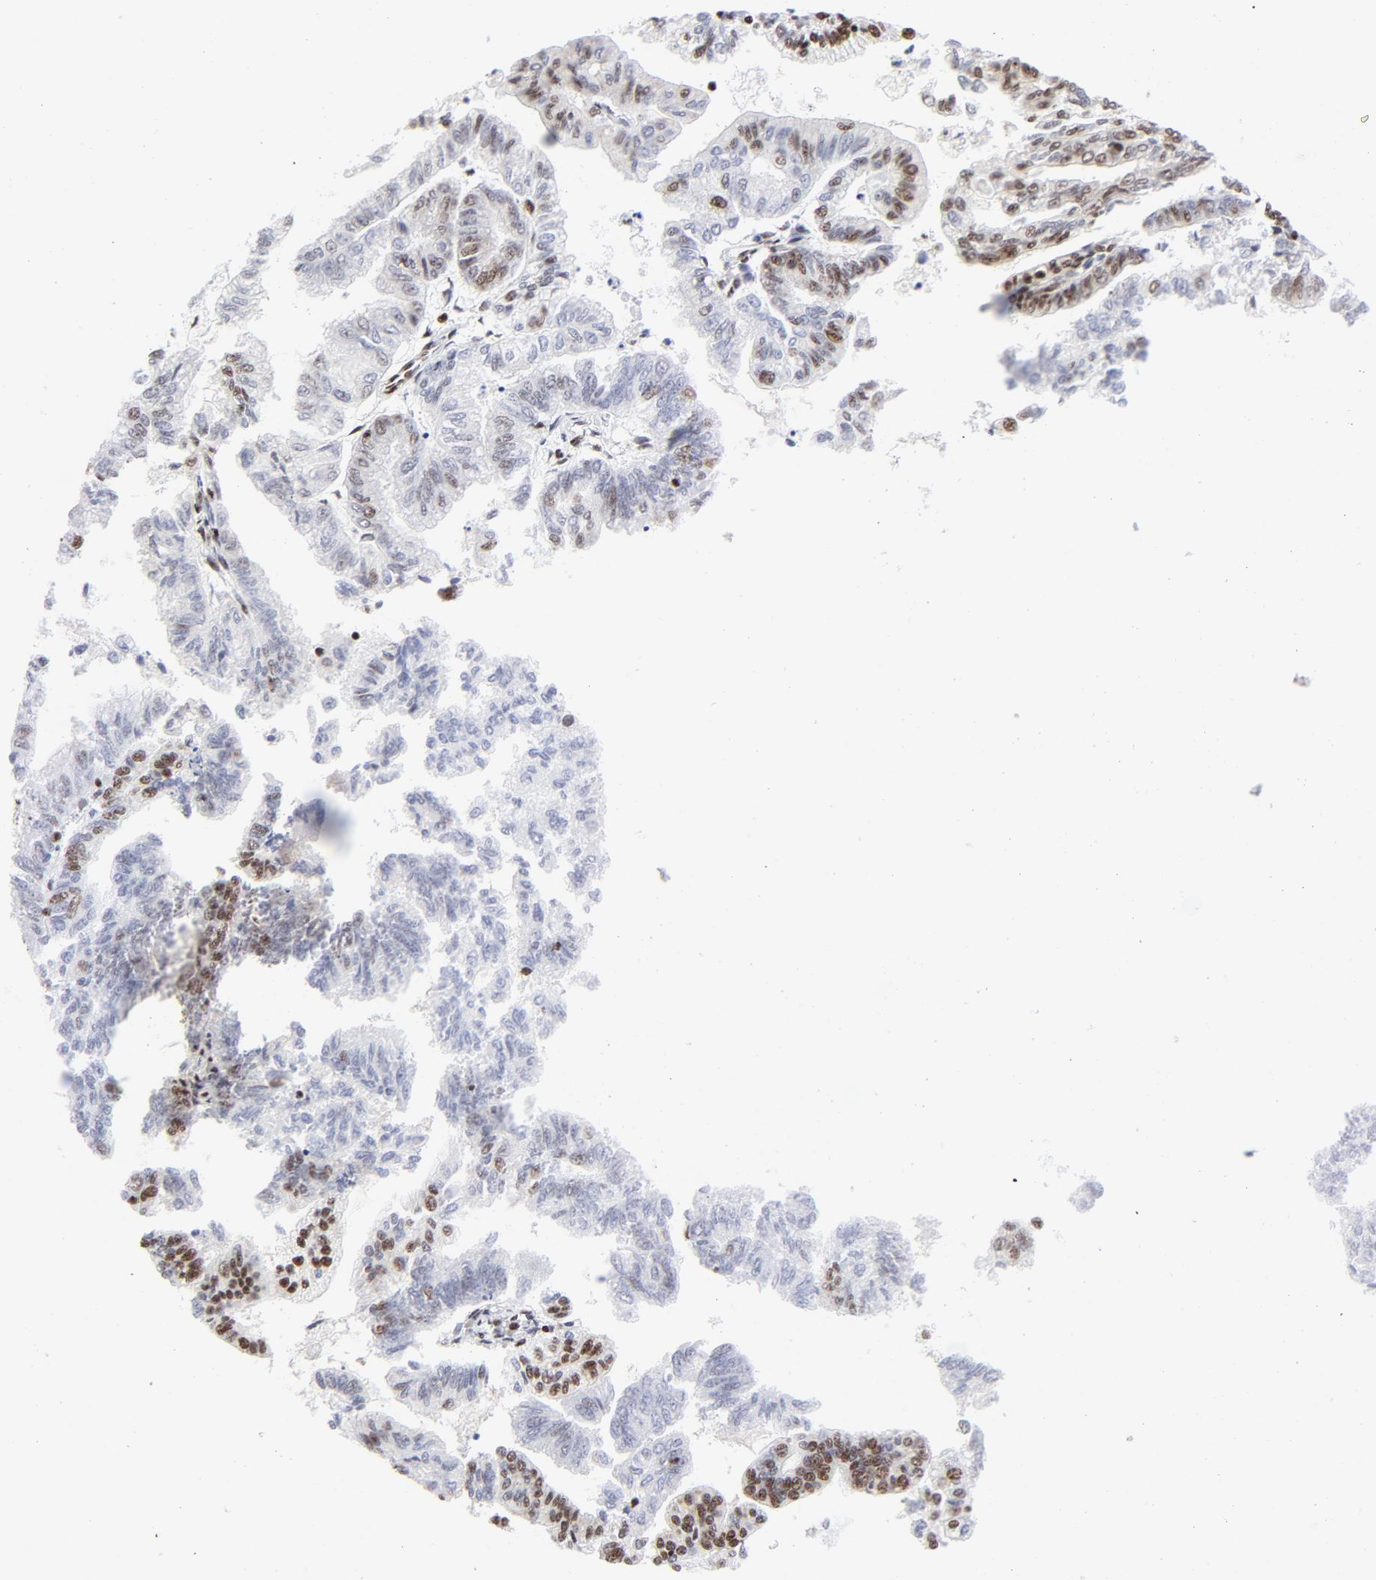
{"staining": {"intensity": "moderate", "quantity": "25%-75%", "location": "nuclear"}, "tissue": "endometrial cancer", "cell_type": "Tumor cells", "image_type": "cancer", "snomed": [{"axis": "morphology", "description": "Adenocarcinoma, NOS"}, {"axis": "topography", "description": "Endometrium"}], "caption": "DAB (3,3'-diaminobenzidine) immunohistochemical staining of endometrial cancer (adenocarcinoma) demonstrates moderate nuclear protein staining in about 25%-75% of tumor cells.", "gene": "NFYB", "patient": {"sex": "female", "age": 79}}